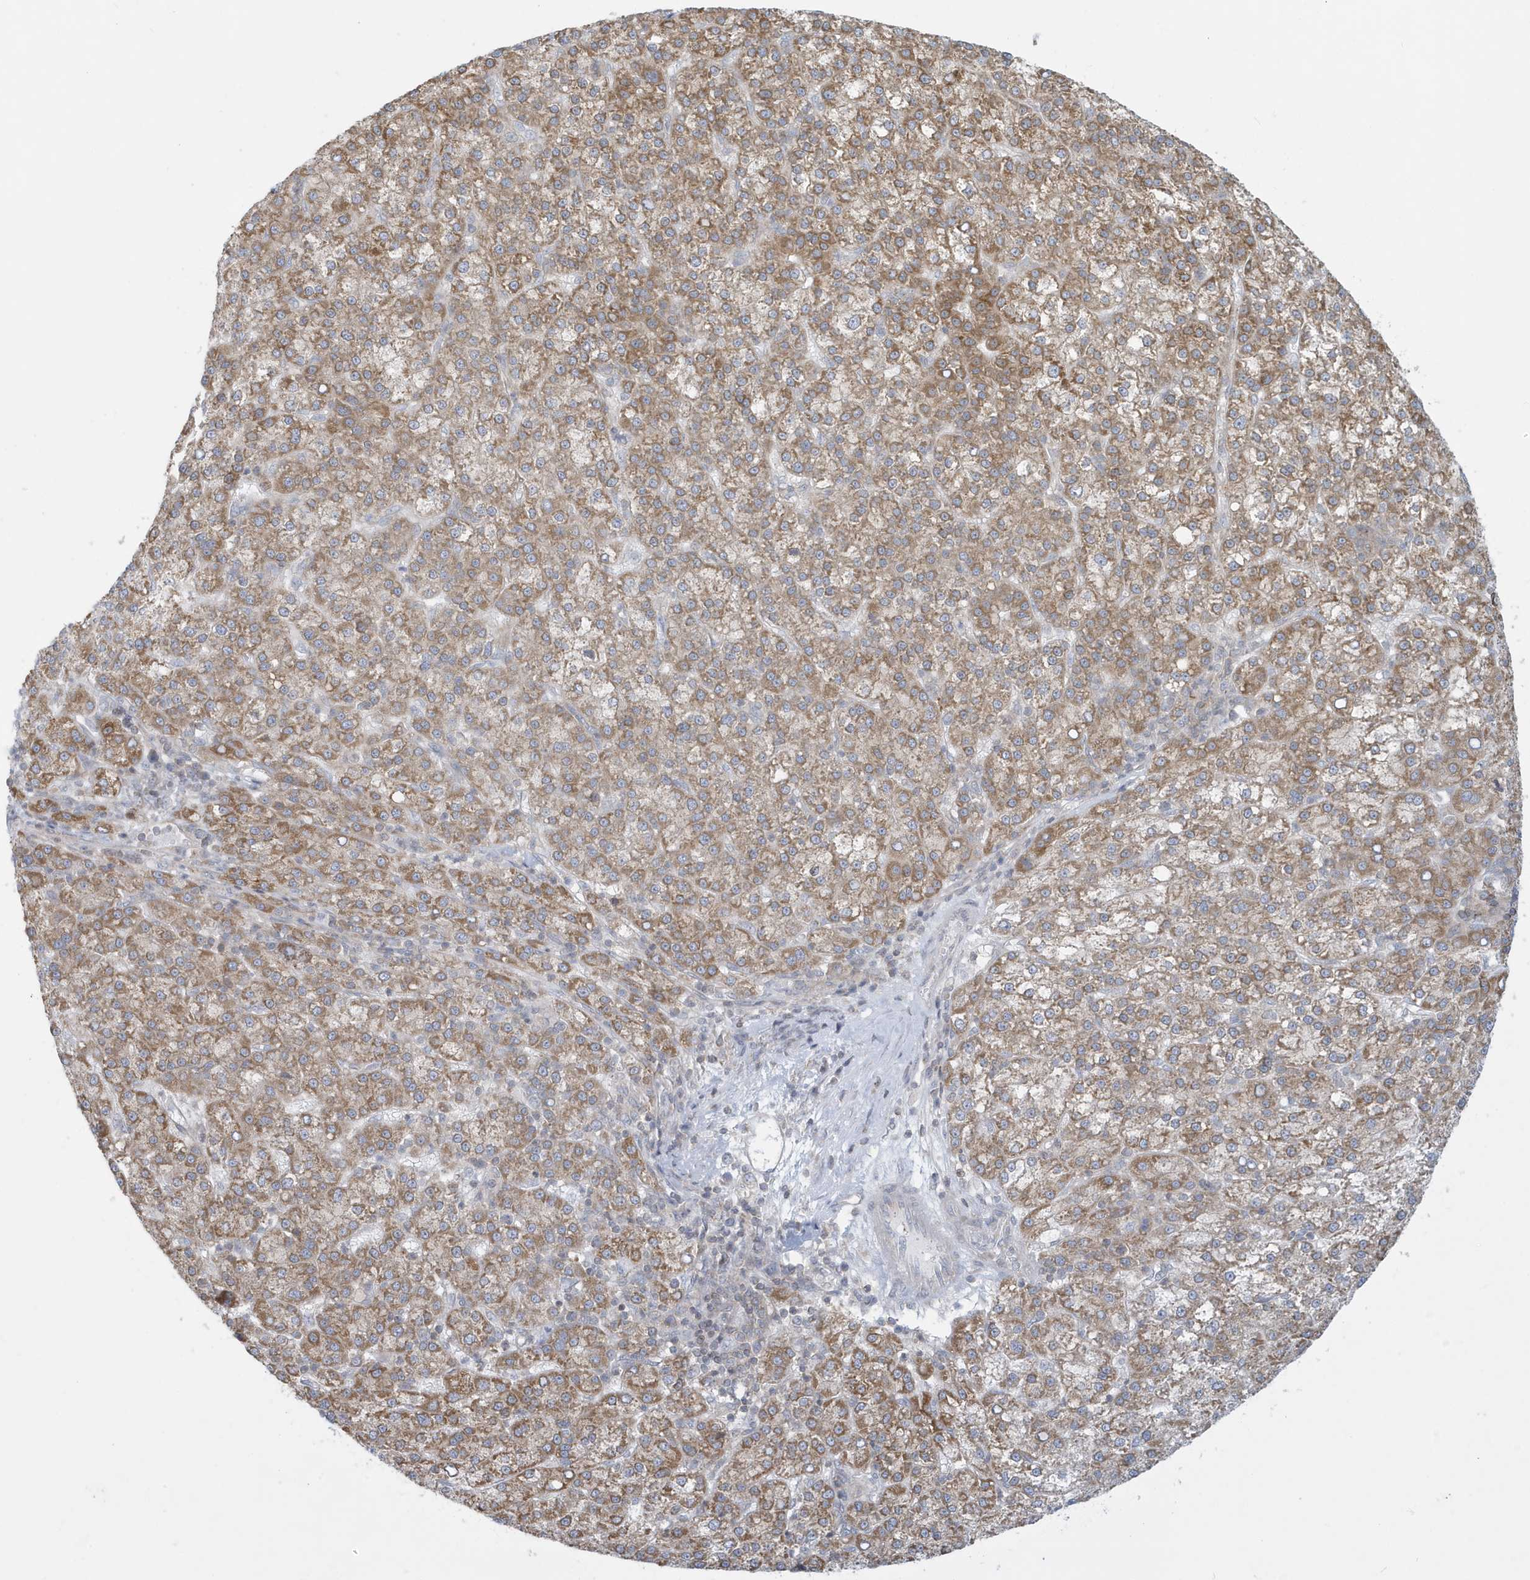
{"staining": {"intensity": "moderate", "quantity": ">75%", "location": "cytoplasmic/membranous"}, "tissue": "liver cancer", "cell_type": "Tumor cells", "image_type": "cancer", "snomed": [{"axis": "morphology", "description": "Carcinoma, Hepatocellular, NOS"}, {"axis": "topography", "description": "Liver"}], "caption": "Tumor cells display medium levels of moderate cytoplasmic/membranous expression in approximately >75% of cells in human liver cancer (hepatocellular carcinoma).", "gene": "SLAMF9", "patient": {"sex": "female", "age": 58}}